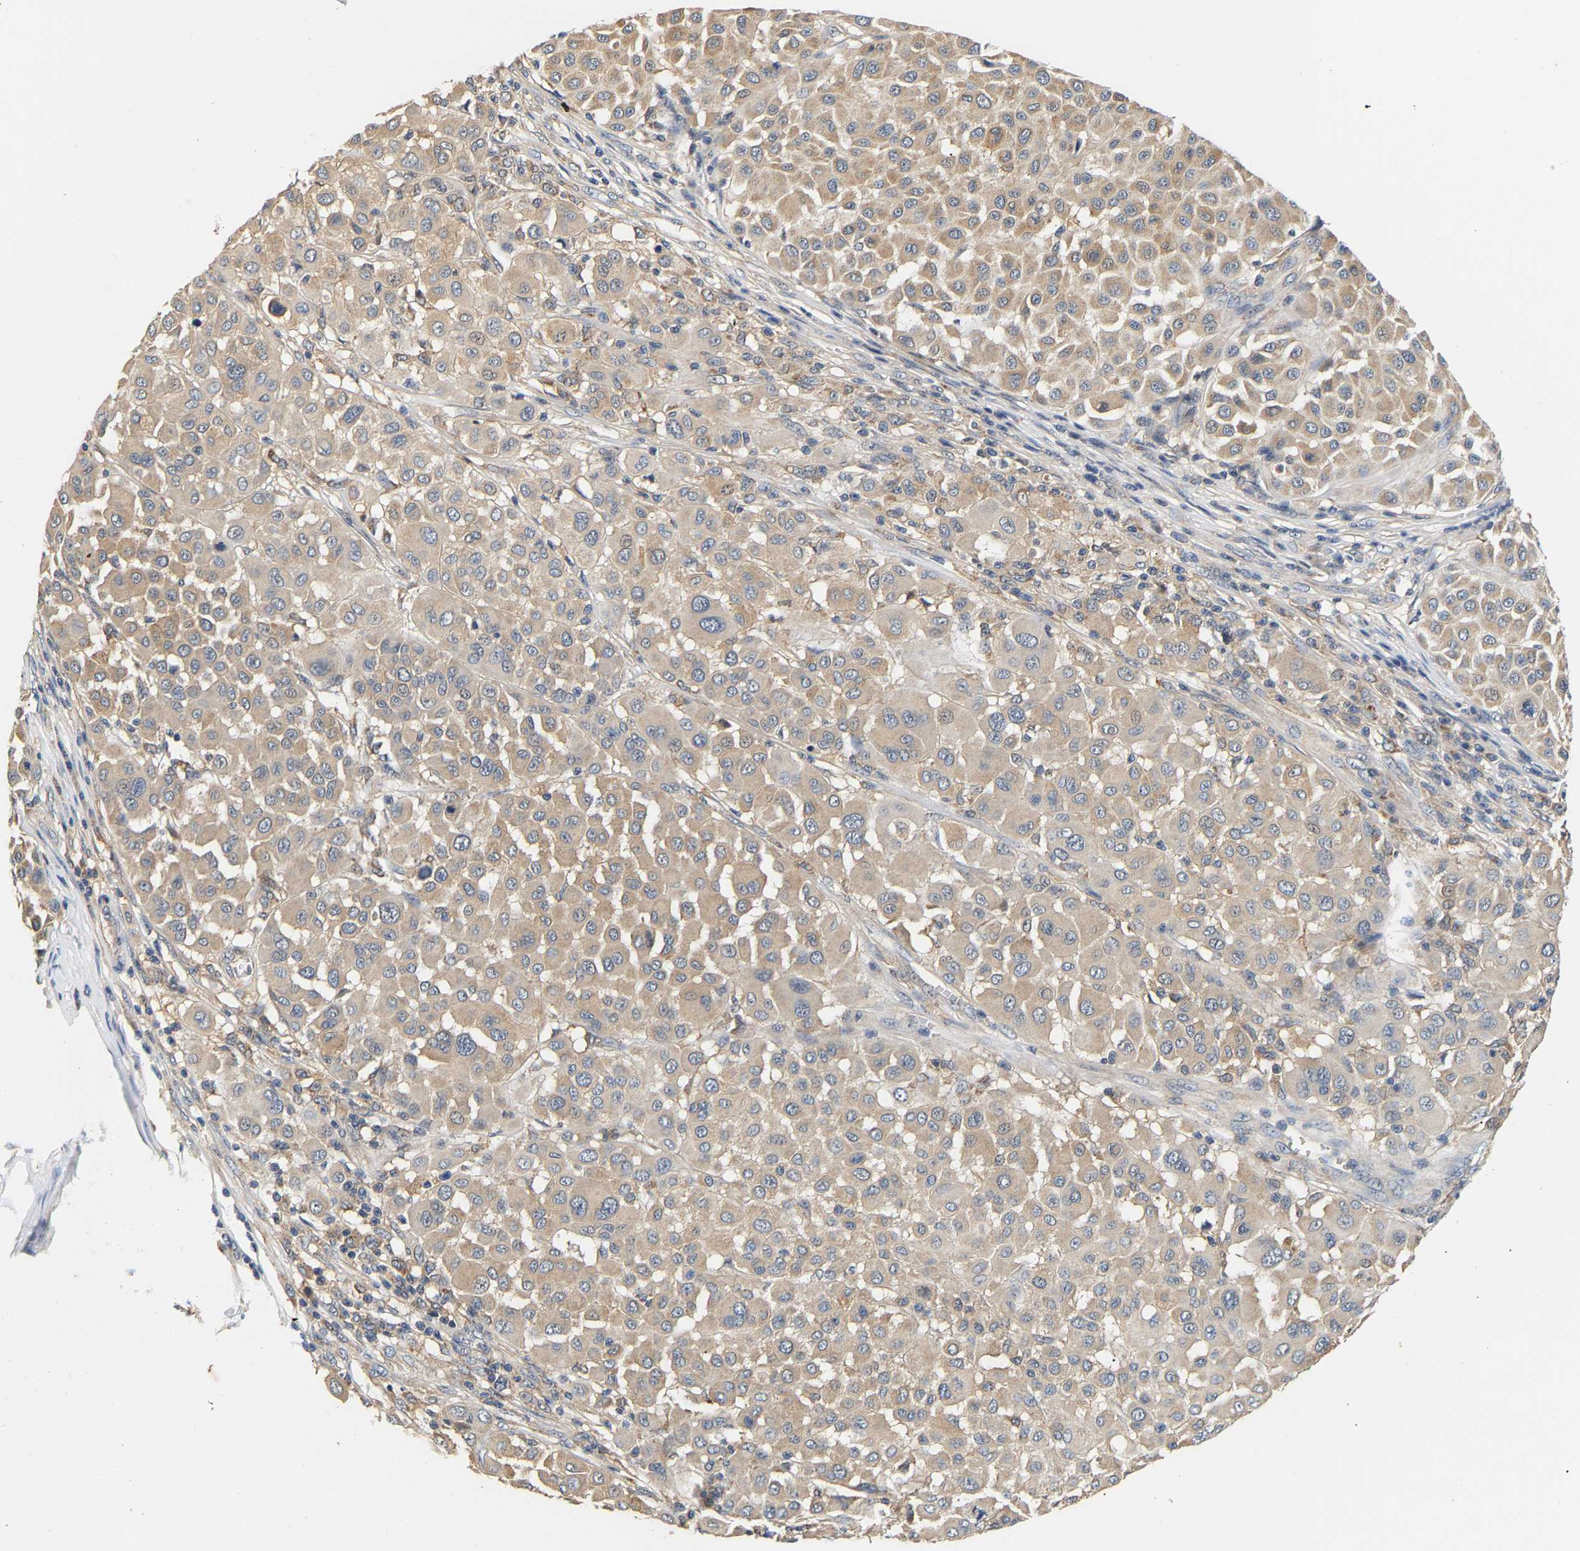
{"staining": {"intensity": "weak", "quantity": ">75%", "location": "cytoplasmic/membranous"}, "tissue": "melanoma", "cell_type": "Tumor cells", "image_type": "cancer", "snomed": [{"axis": "morphology", "description": "Malignant melanoma, Metastatic site"}, {"axis": "topography", "description": "Soft tissue"}], "caption": "About >75% of tumor cells in malignant melanoma (metastatic site) show weak cytoplasmic/membranous protein staining as visualized by brown immunohistochemical staining.", "gene": "PPID", "patient": {"sex": "male", "age": 41}}